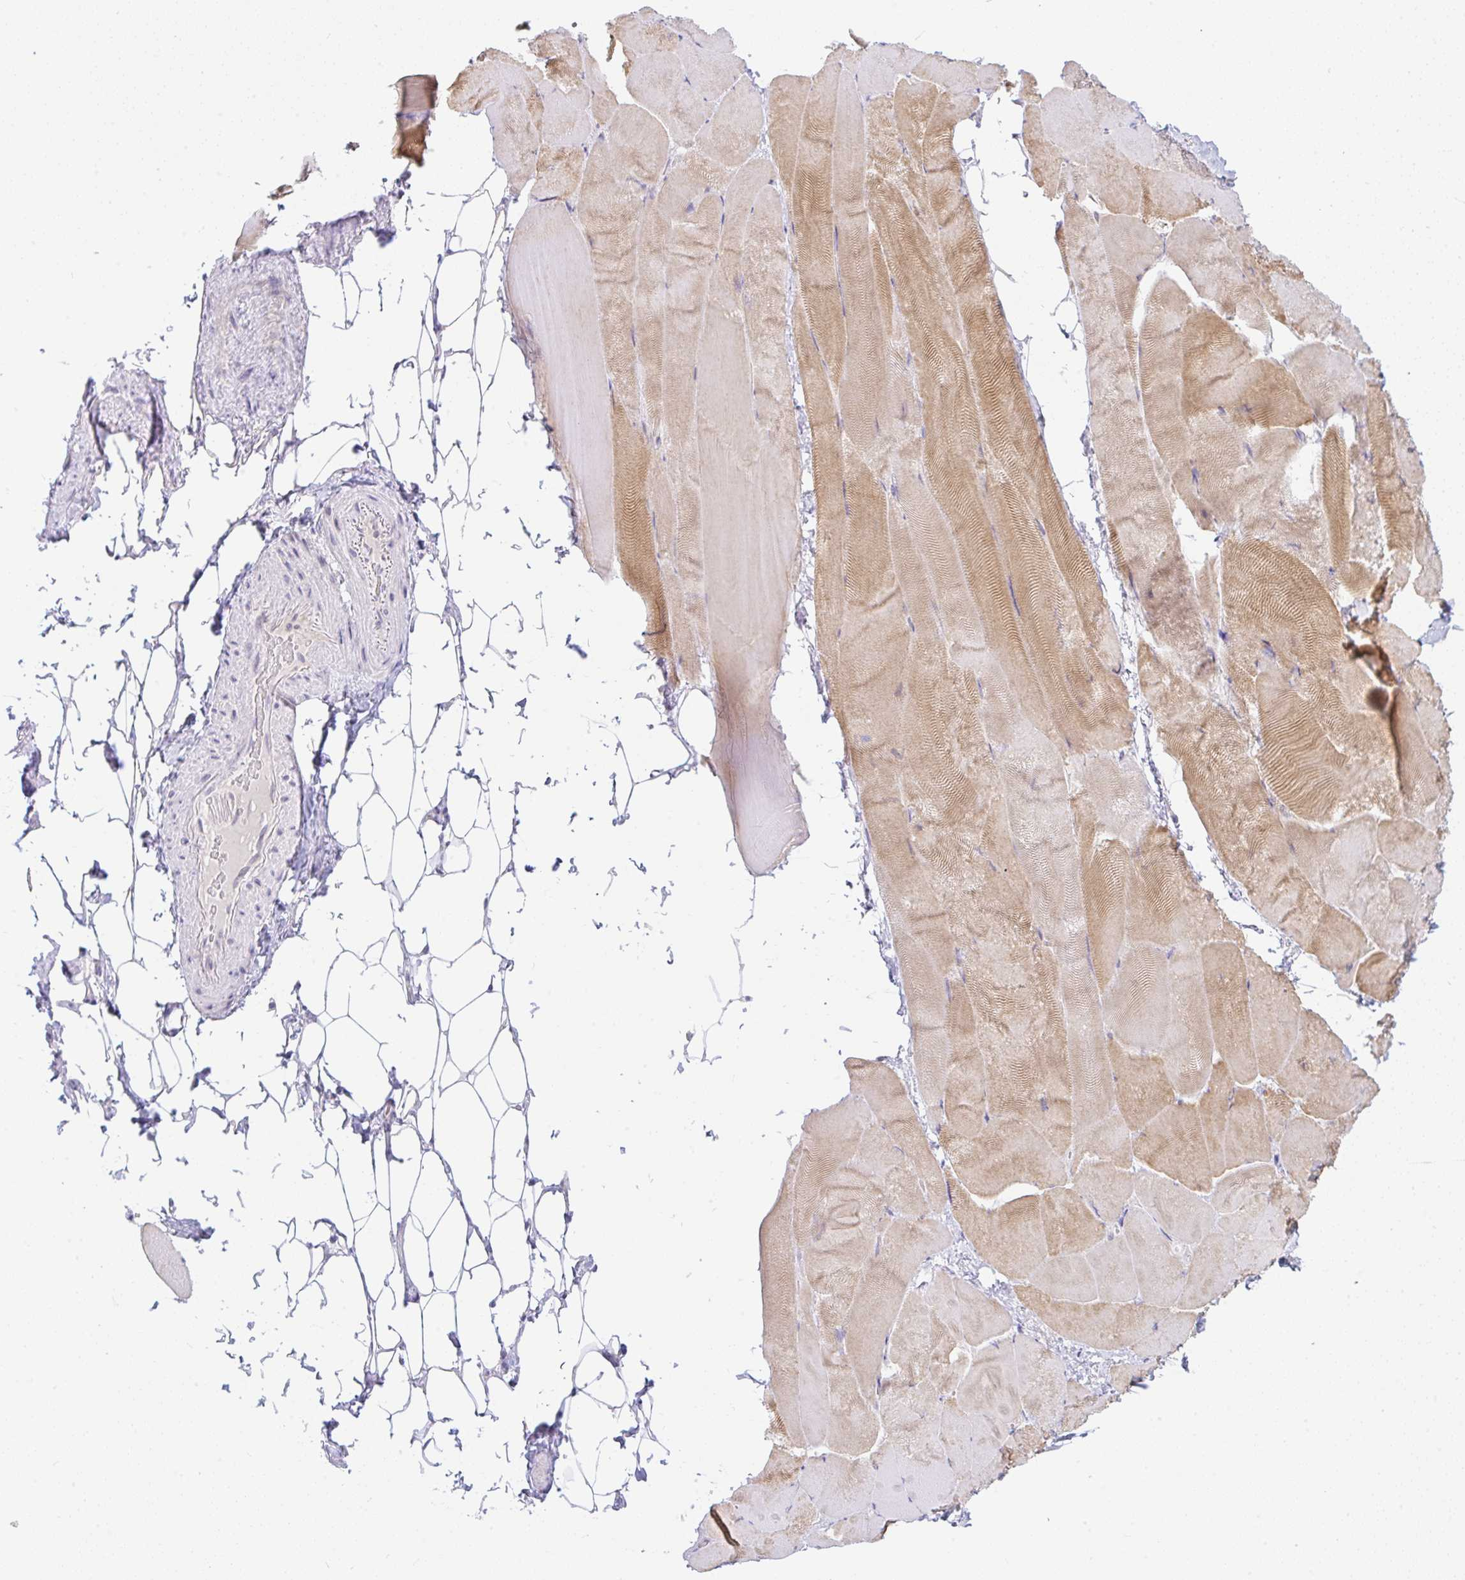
{"staining": {"intensity": "moderate", "quantity": "25%-75%", "location": "cytoplasmic/membranous"}, "tissue": "skeletal muscle", "cell_type": "Myocytes", "image_type": "normal", "snomed": [{"axis": "morphology", "description": "Normal tissue, NOS"}, {"axis": "topography", "description": "Skeletal muscle"}], "caption": "A histopathology image of skeletal muscle stained for a protein reveals moderate cytoplasmic/membranous brown staining in myocytes. (Stains: DAB (3,3'-diaminobenzidine) in brown, nuclei in blue, Microscopy: brightfield microscopy at high magnification).", "gene": "DERL2", "patient": {"sex": "female", "age": 64}}